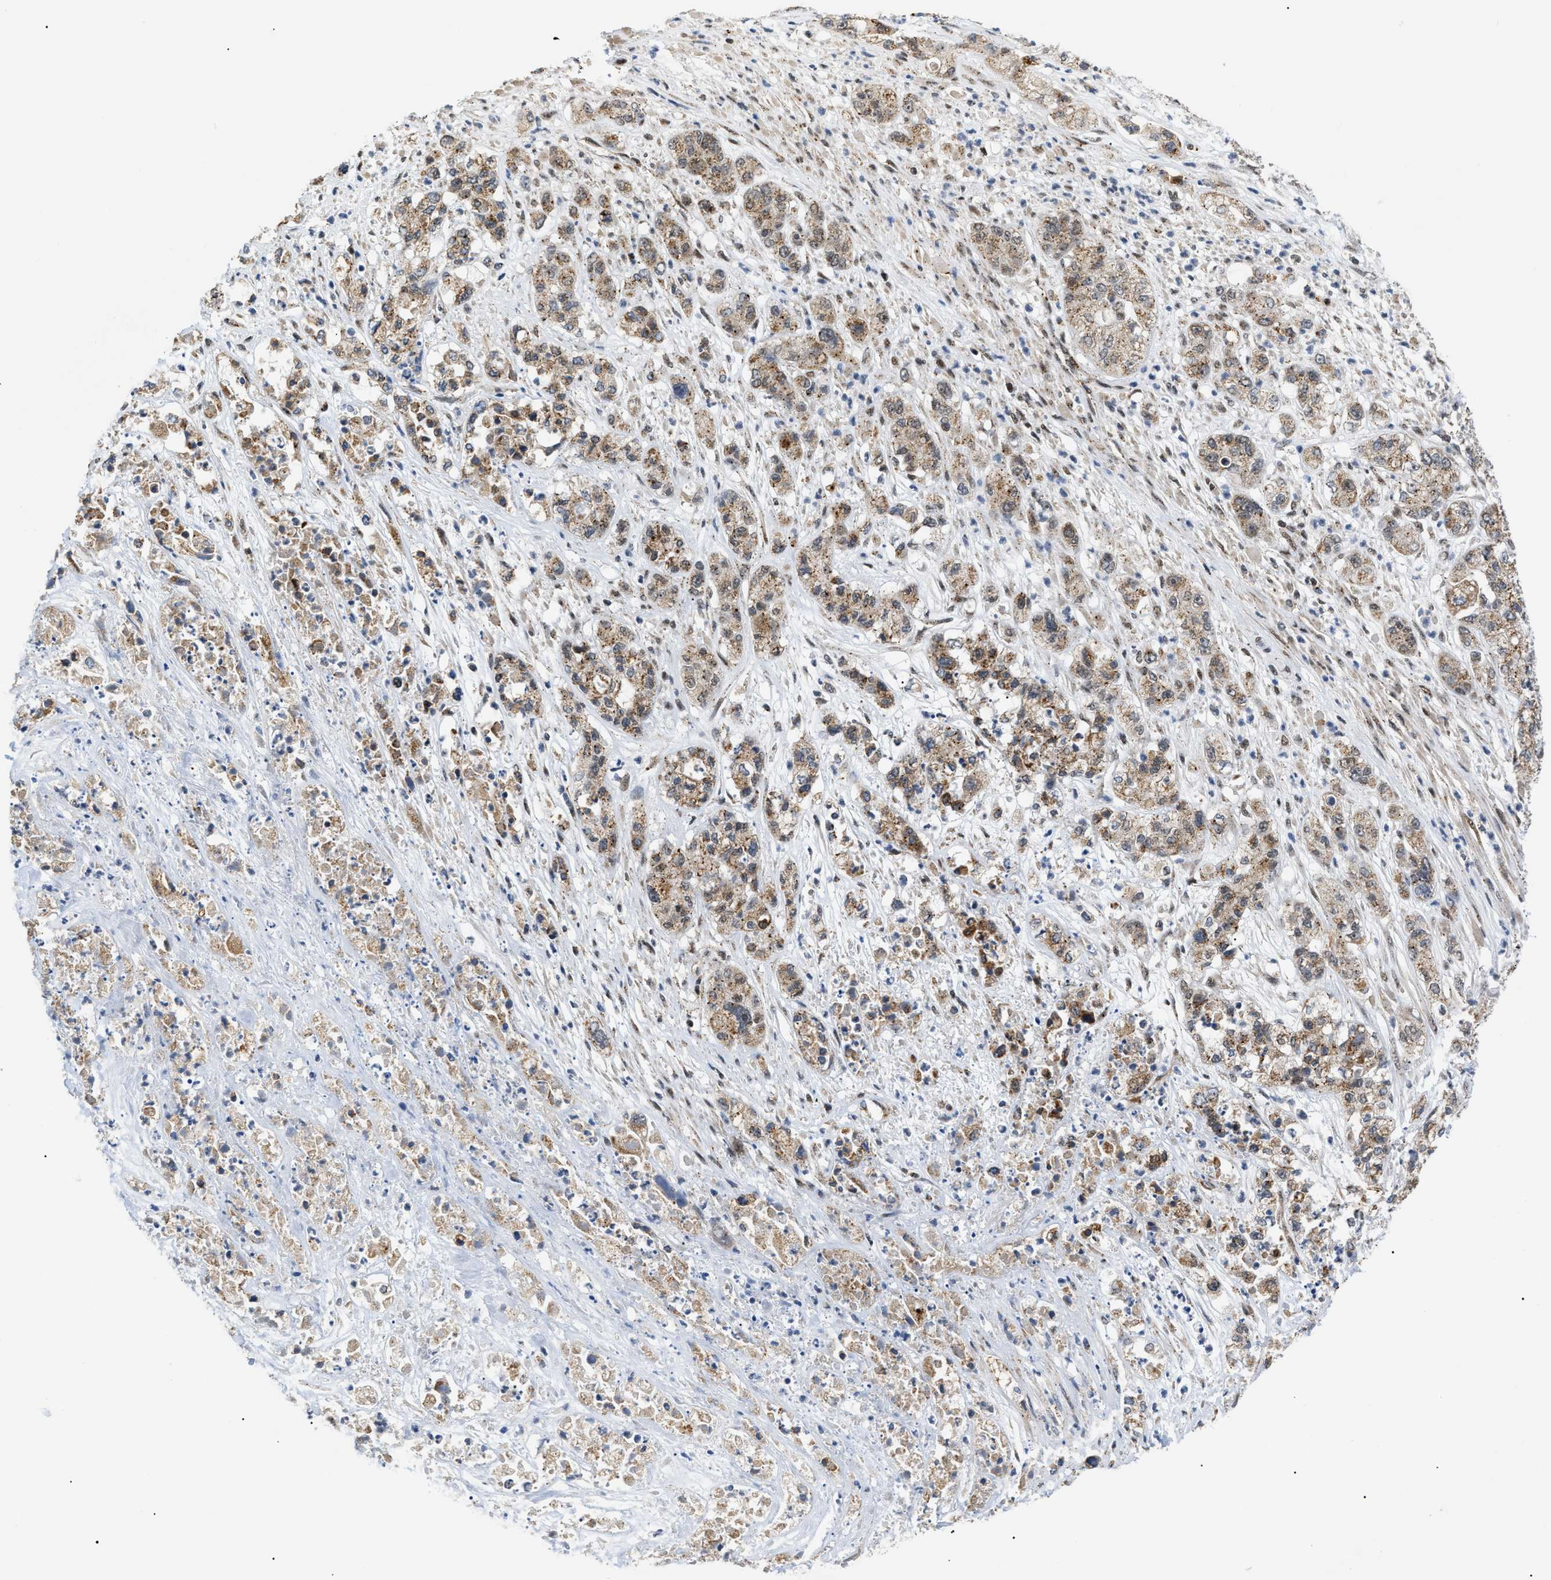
{"staining": {"intensity": "moderate", "quantity": ">75%", "location": "cytoplasmic/membranous"}, "tissue": "pancreatic cancer", "cell_type": "Tumor cells", "image_type": "cancer", "snomed": [{"axis": "morphology", "description": "Adenocarcinoma, NOS"}, {"axis": "topography", "description": "Pancreas"}], "caption": "Immunohistochemical staining of pancreatic cancer demonstrates medium levels of moderate cytoplasmic/membranous protein staining in approximately >75% of tumor cells.", "gene": "ZBTB11", "patient": {"sex": "female", "age": 78}}